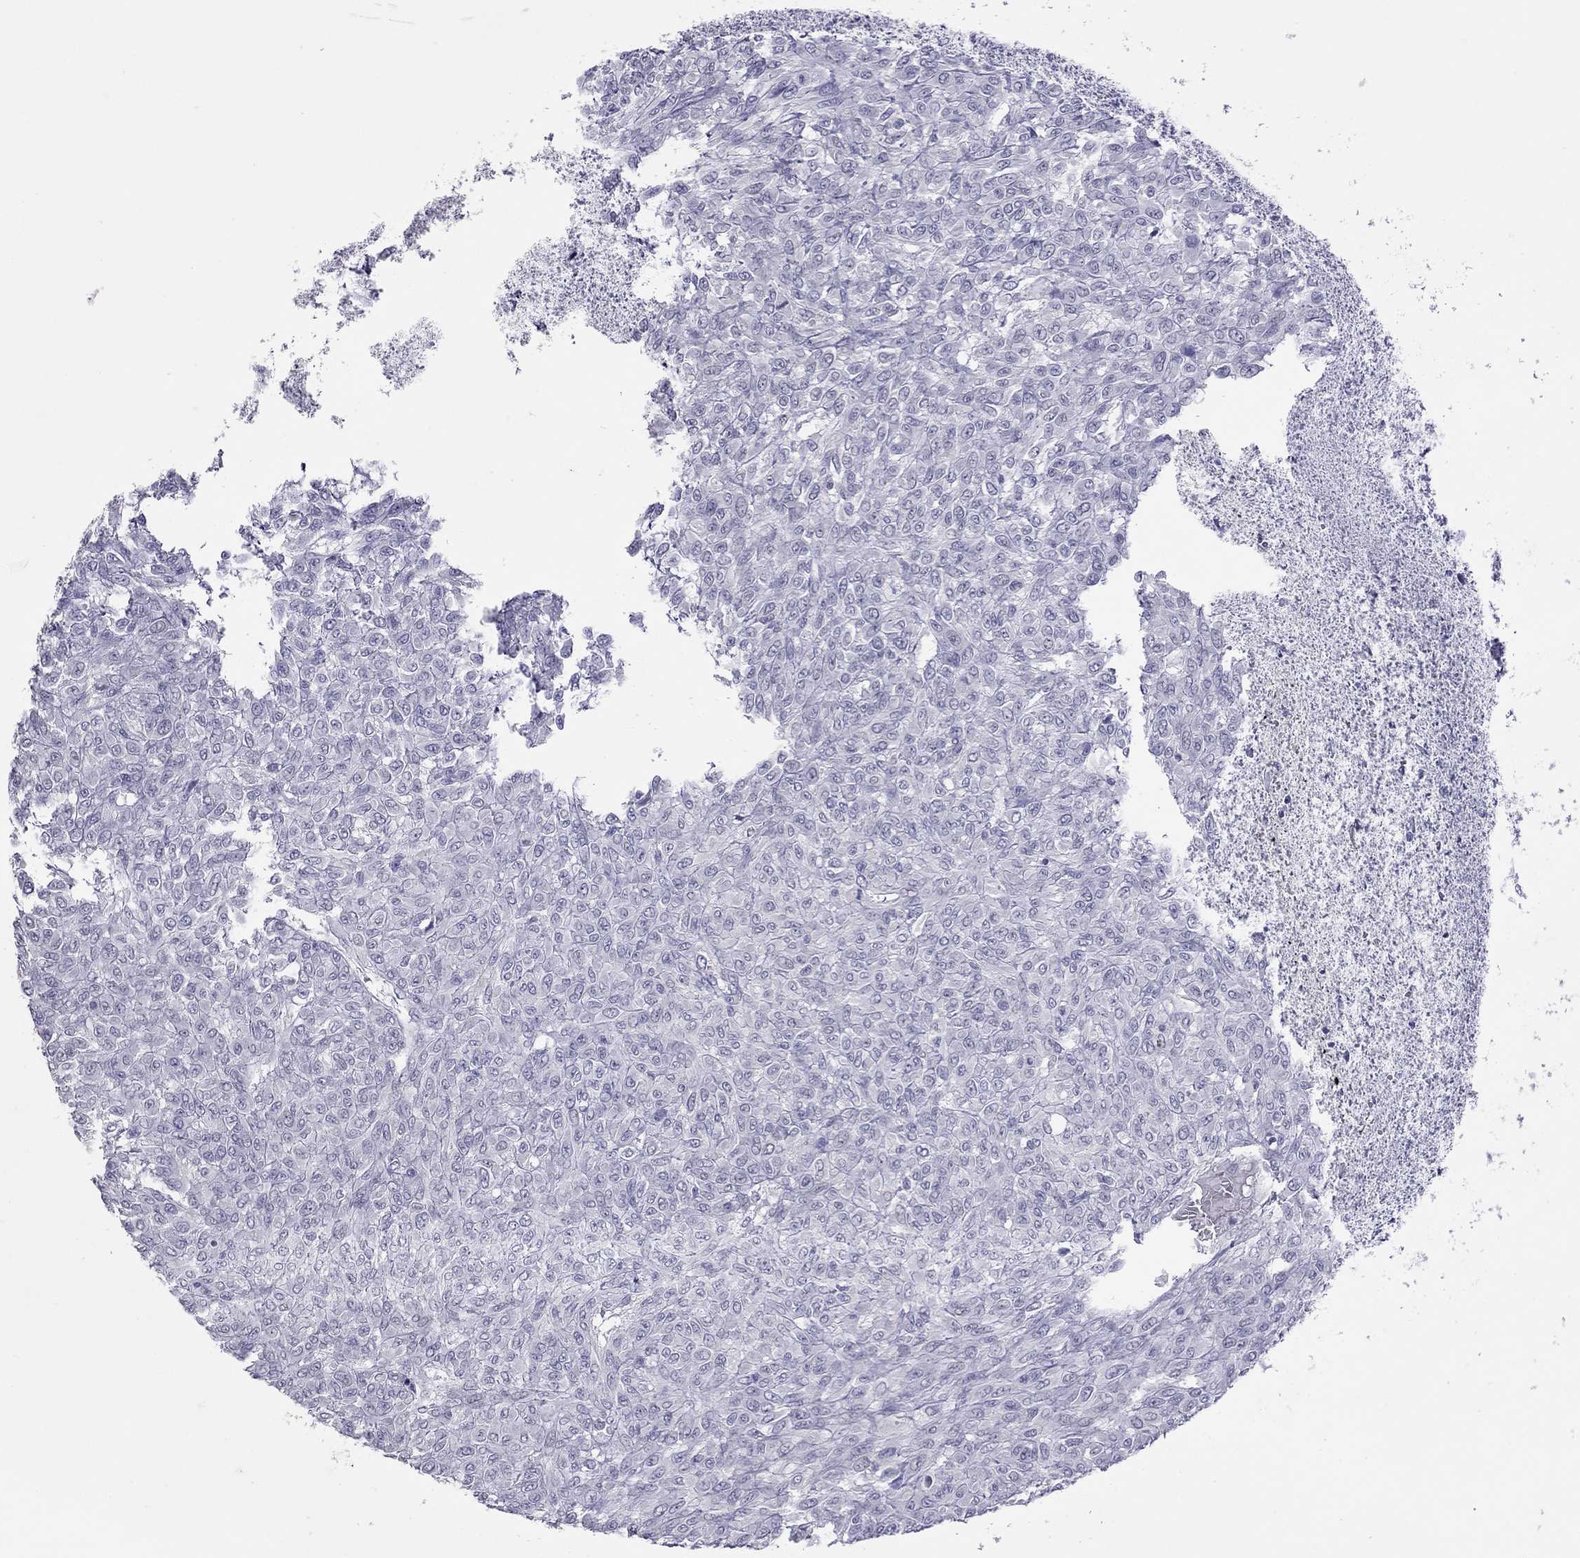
{"staining": {"intensity": "negative", "quantity": "none", "location": "none"}, "tissue": "renal cancer", "cell_type": "Tumor cells", "image_type": "cancer", "snomed": [{"axis": "morphology", "description": "Adenocarcinoma, NOS"}, {"axis": "topography", "description": "Kidney"}], "caption": "Tumor cells show no significant protein staining in renal cancer (adenocarcinoma).", "gene": "SLAMF1", "patient": {"sex": "male", "age": 58}}